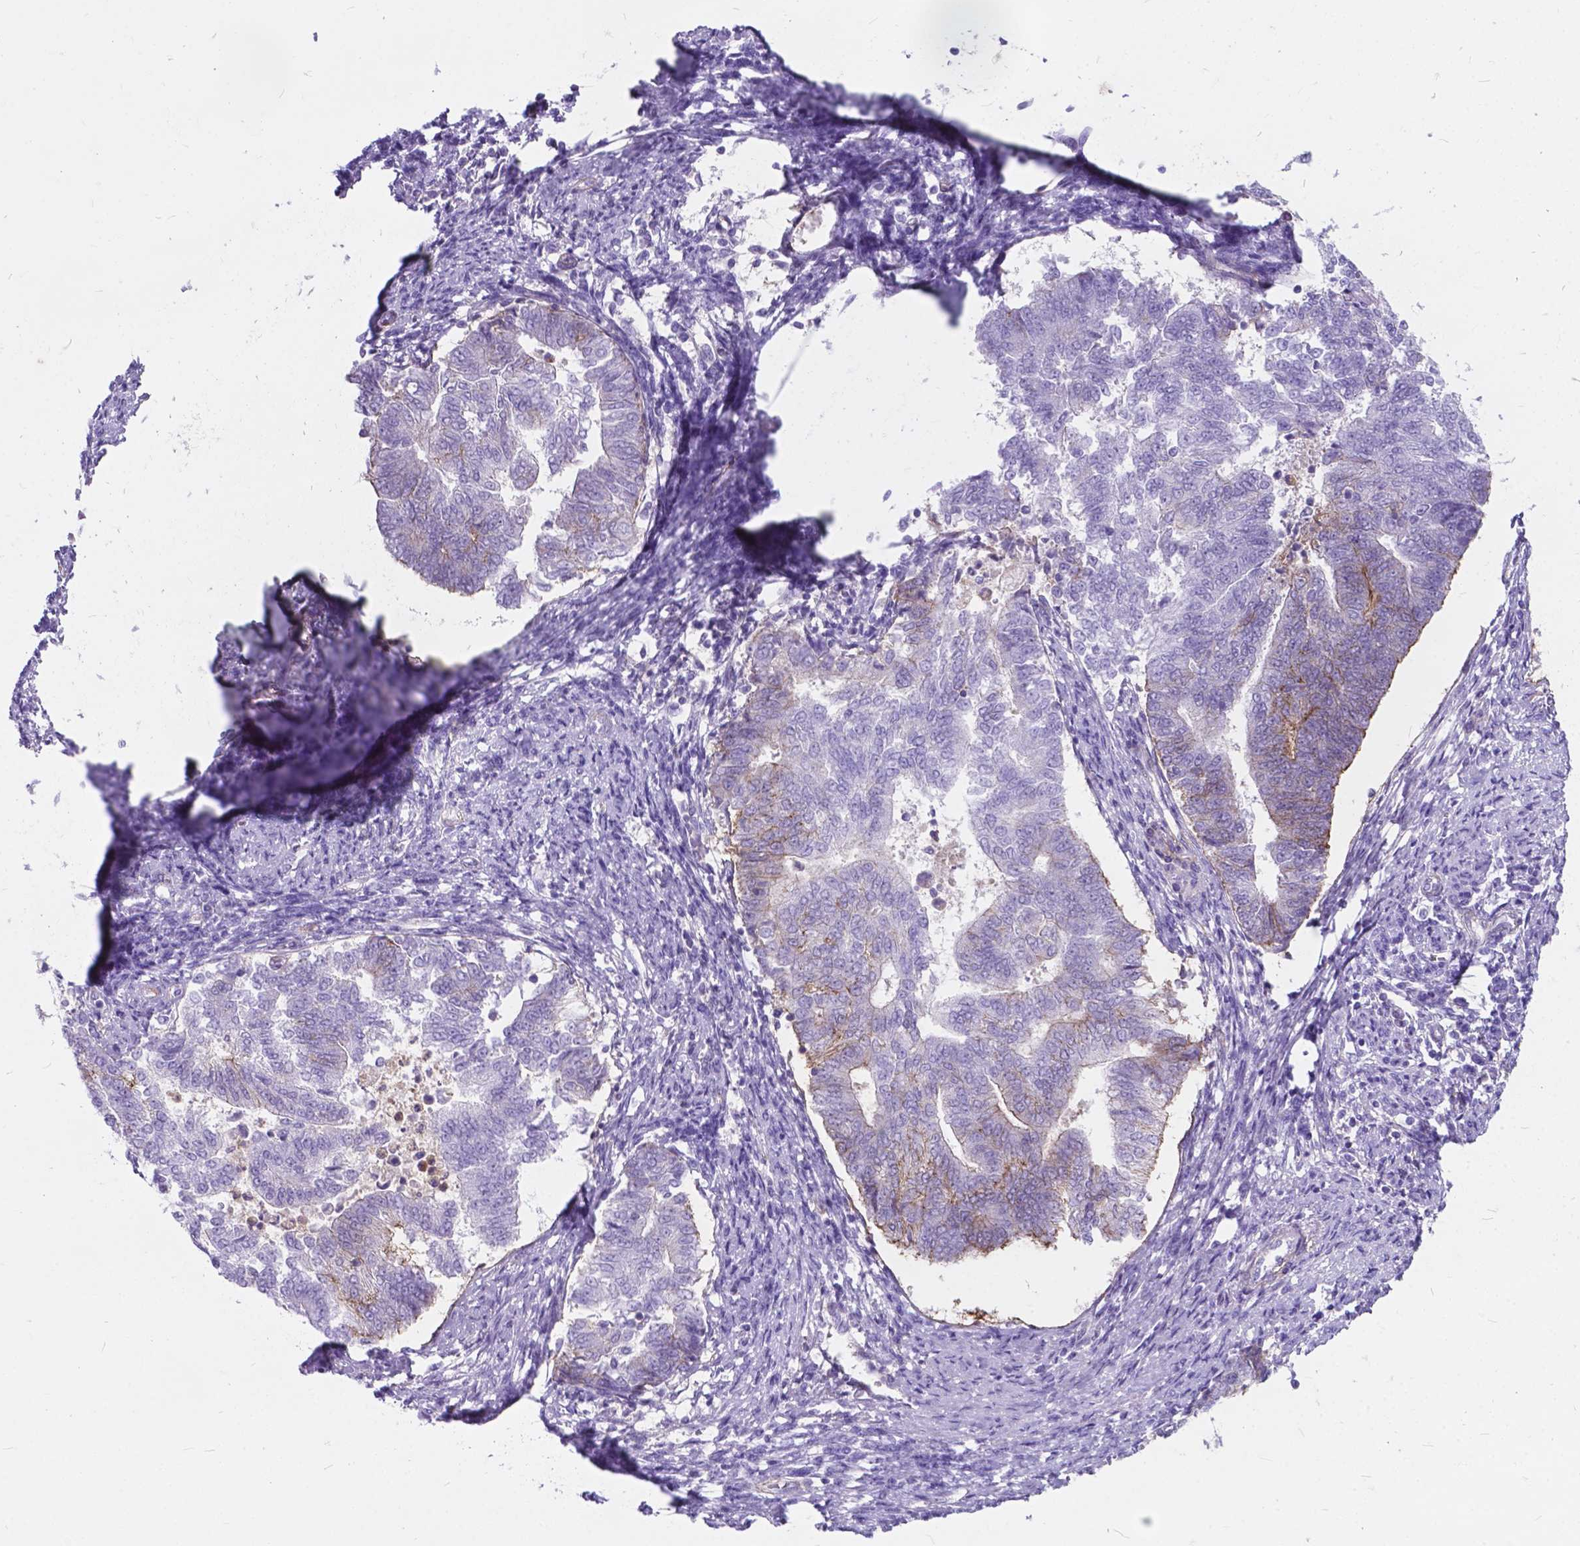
{"staining": {"intensity": "weak", "quantity": "<25%", "location": "cytoplasmic/membranous"}, "tissue": "endometrial cancer", "cell_type": "Tumor cells", "image_type": "cancer", "snomed": [{"axis": "morphology", "description": "Adenocarcinoma, NOS"}, {"axis": "topography", "description": "Endometrium"}], "caption": "Tumor cells are negative for protein expression in human endometrial adenocarcinoma.", "gene": "KIAA0040", "patient": {"sex": "female", "age": 65}}